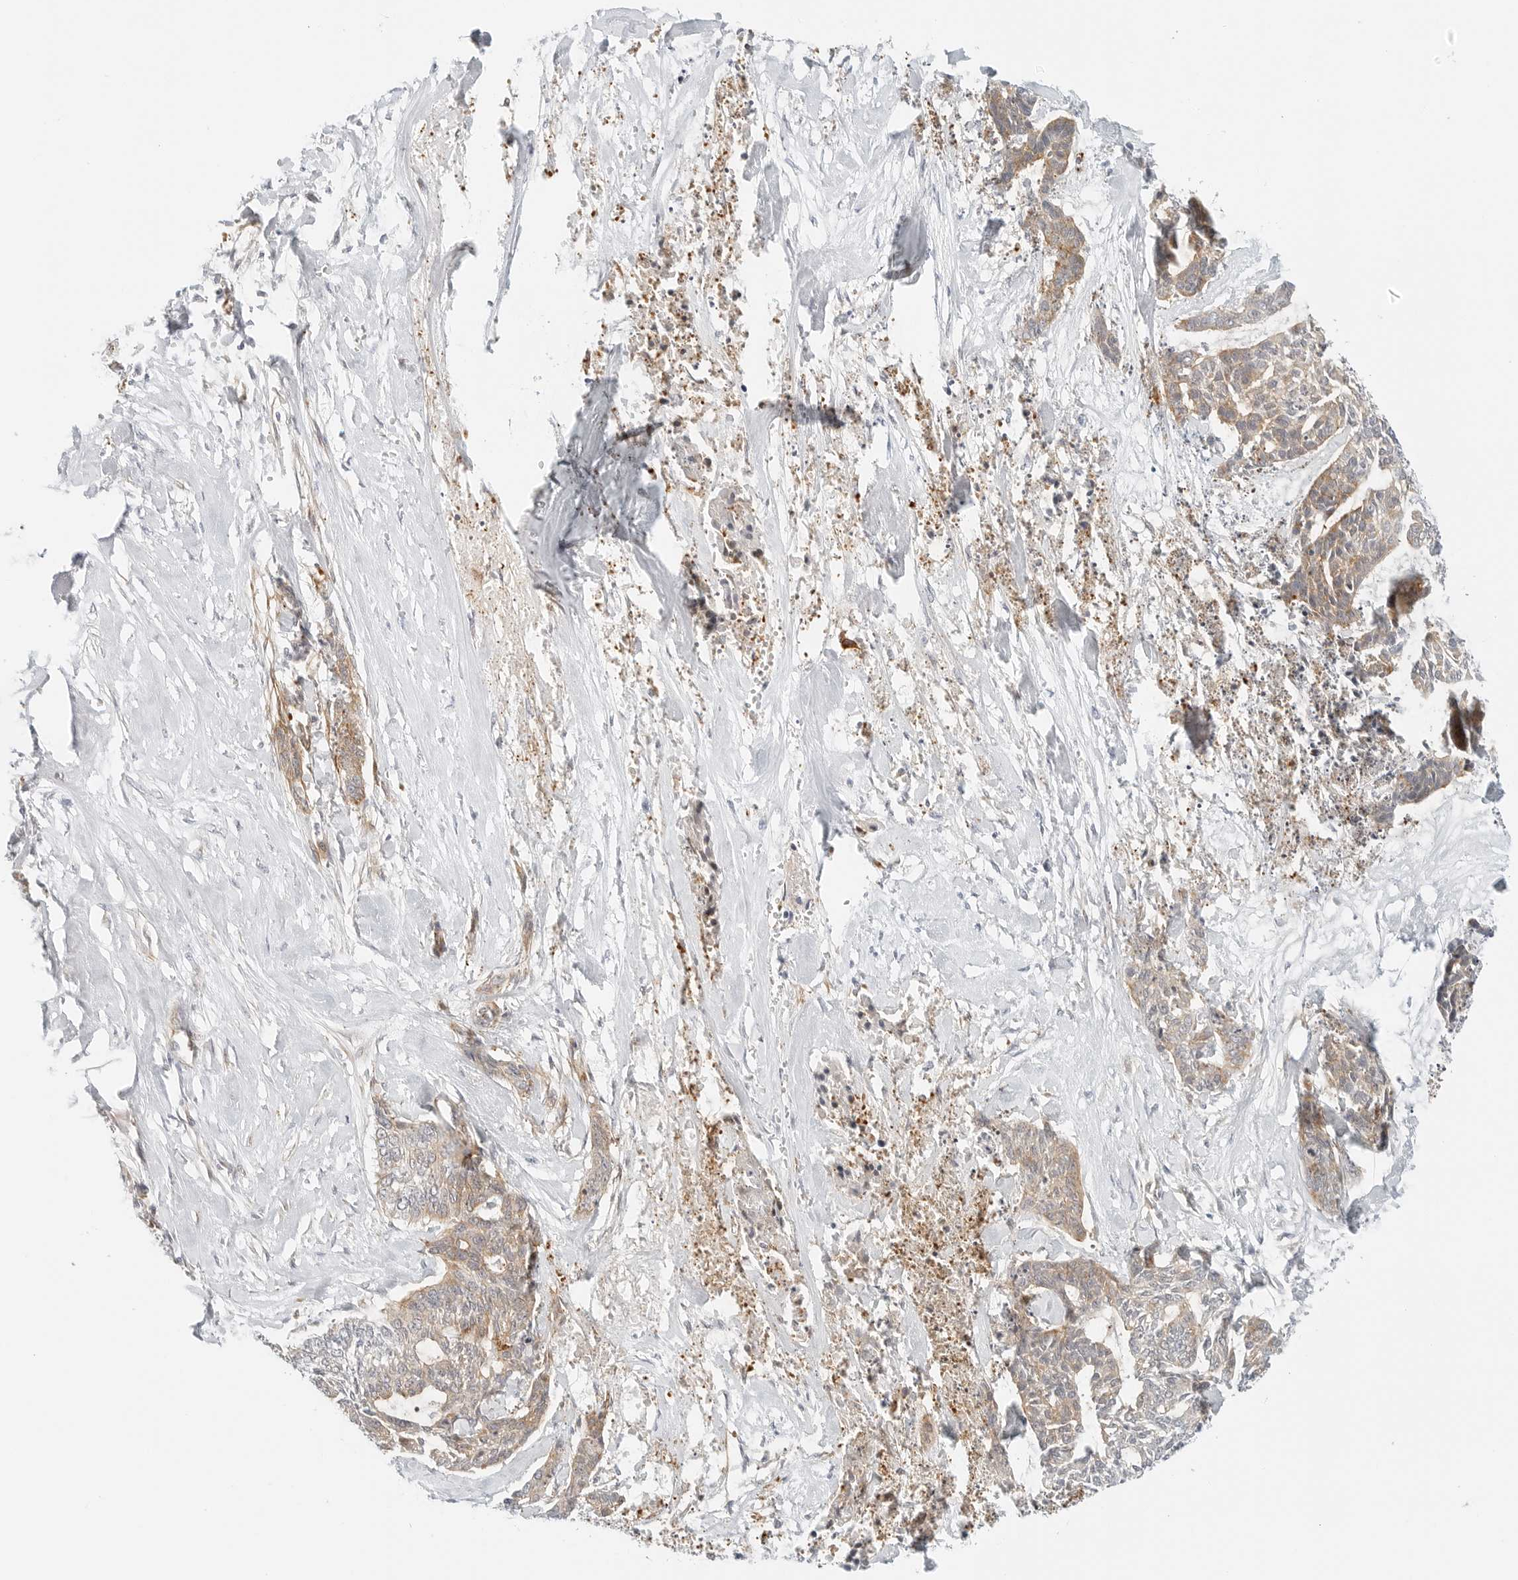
{"staining": {"intensity": "weak", "quantity": ">75%", "location": "cytoplasmic/membranous"}, "tissue": "skin cancer", "cell_type": "Tumor cells", "image_type": "cancer", "snomed": [{"axis": "morphology", "description": "Basal cell carcinoma"}, {"axis": "topography", "description": "Skin"}], "caption": "Protein staining reveals weak cytoplasmic/membranous staining in approximately >75% of tumor cells in skin cancer (basal cell carcinoma).", "gene": "IQCC", "patient": {"sex": "female", "age": 64}}